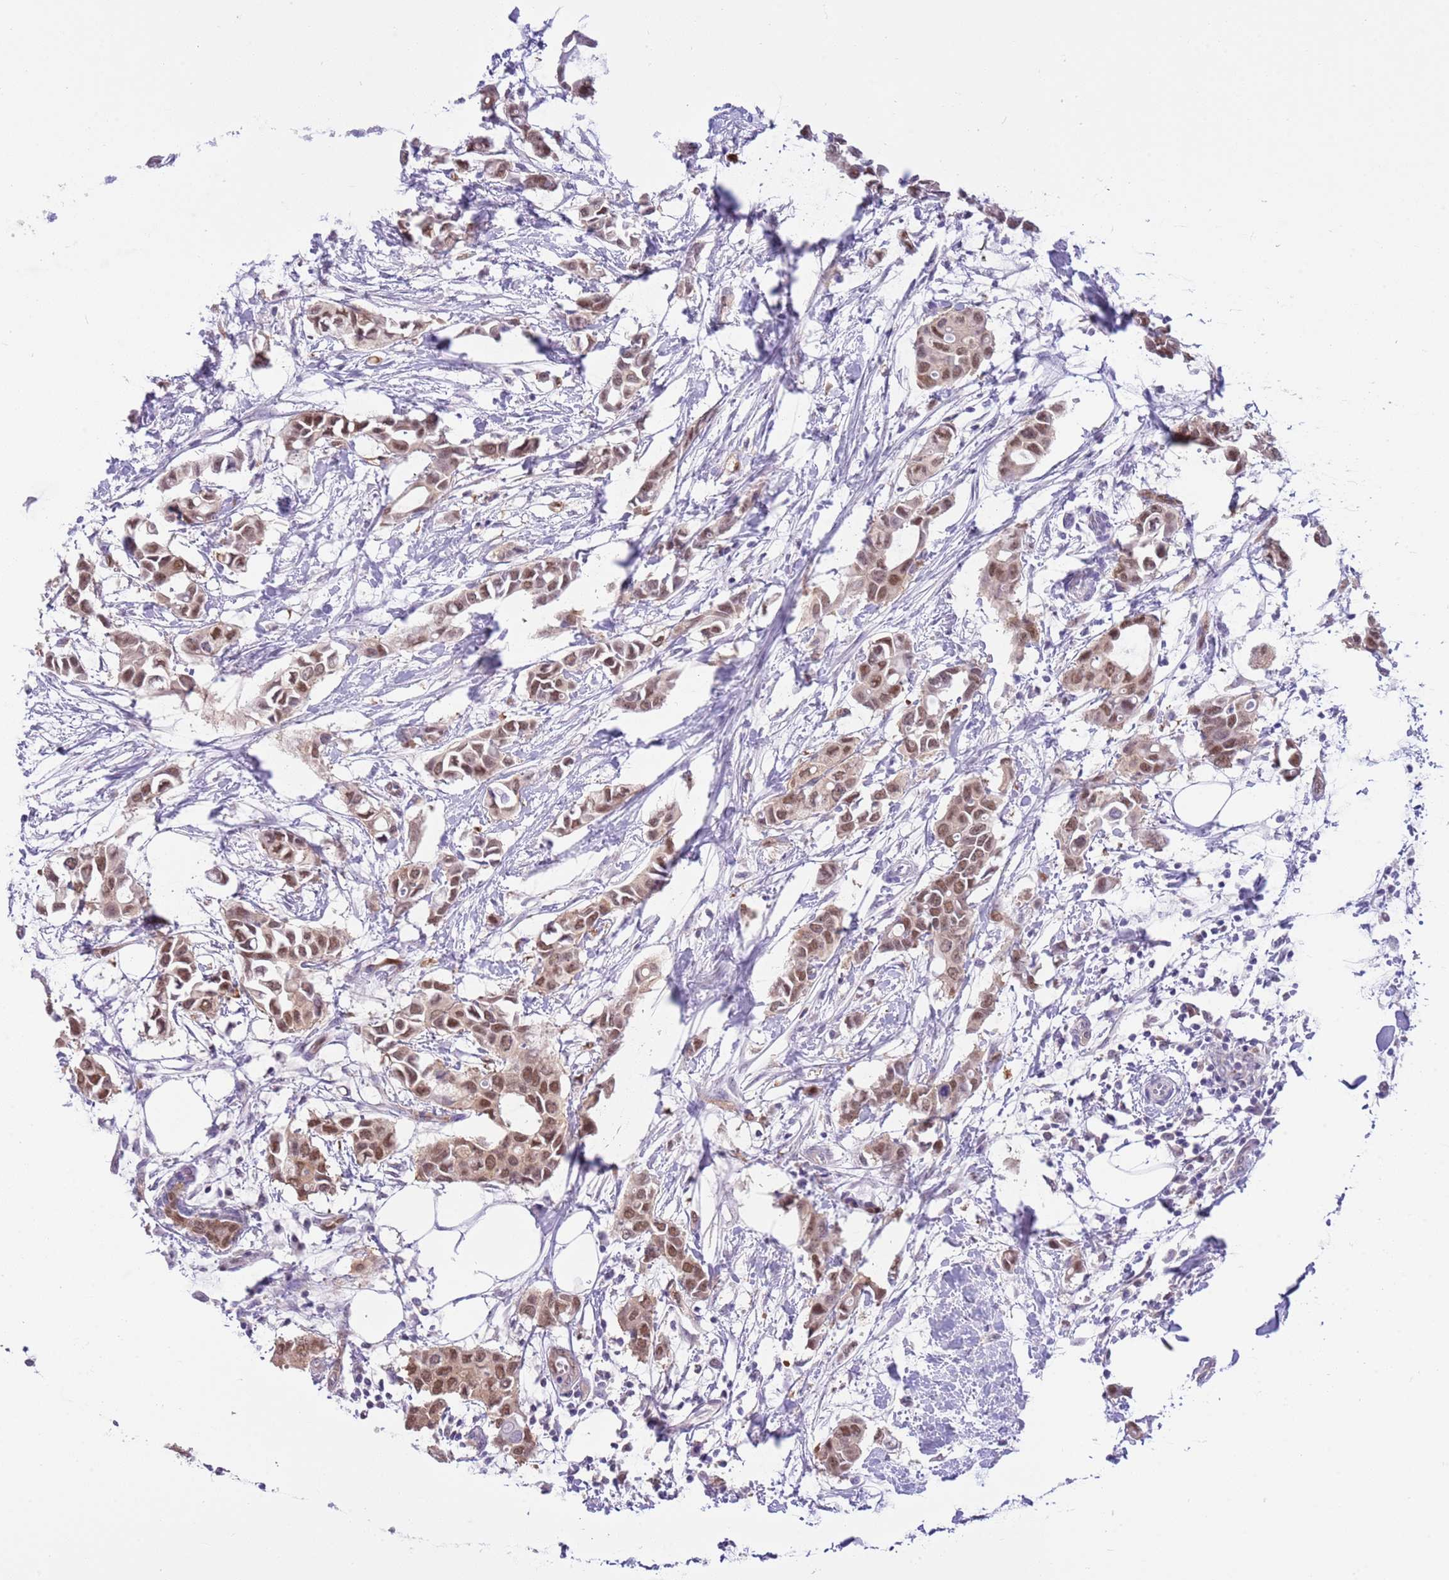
{"staining": {"intensity": "moderate", "quantity": ">75%", "location": "cytoplasmic/membranous,nuclear"}, "tissue": "breast cancer", "cell_type": "Tumor cells", "image_type": "cancer", "snomed": [{"axis": "morphology", "description": "Duct carcinoma"}, {"axis": "topography", "description": "Breast"}], "caption": "A micrograph showing moderate cytoplasmic/membranous and nuclear staining in approximately >75% of tumor cells in invasive ductal carcinoma (breast), as visualized by brown immunohistochemical staining.", "gene": "DDI2", "patient": {"sex": "female", "age": 41}}